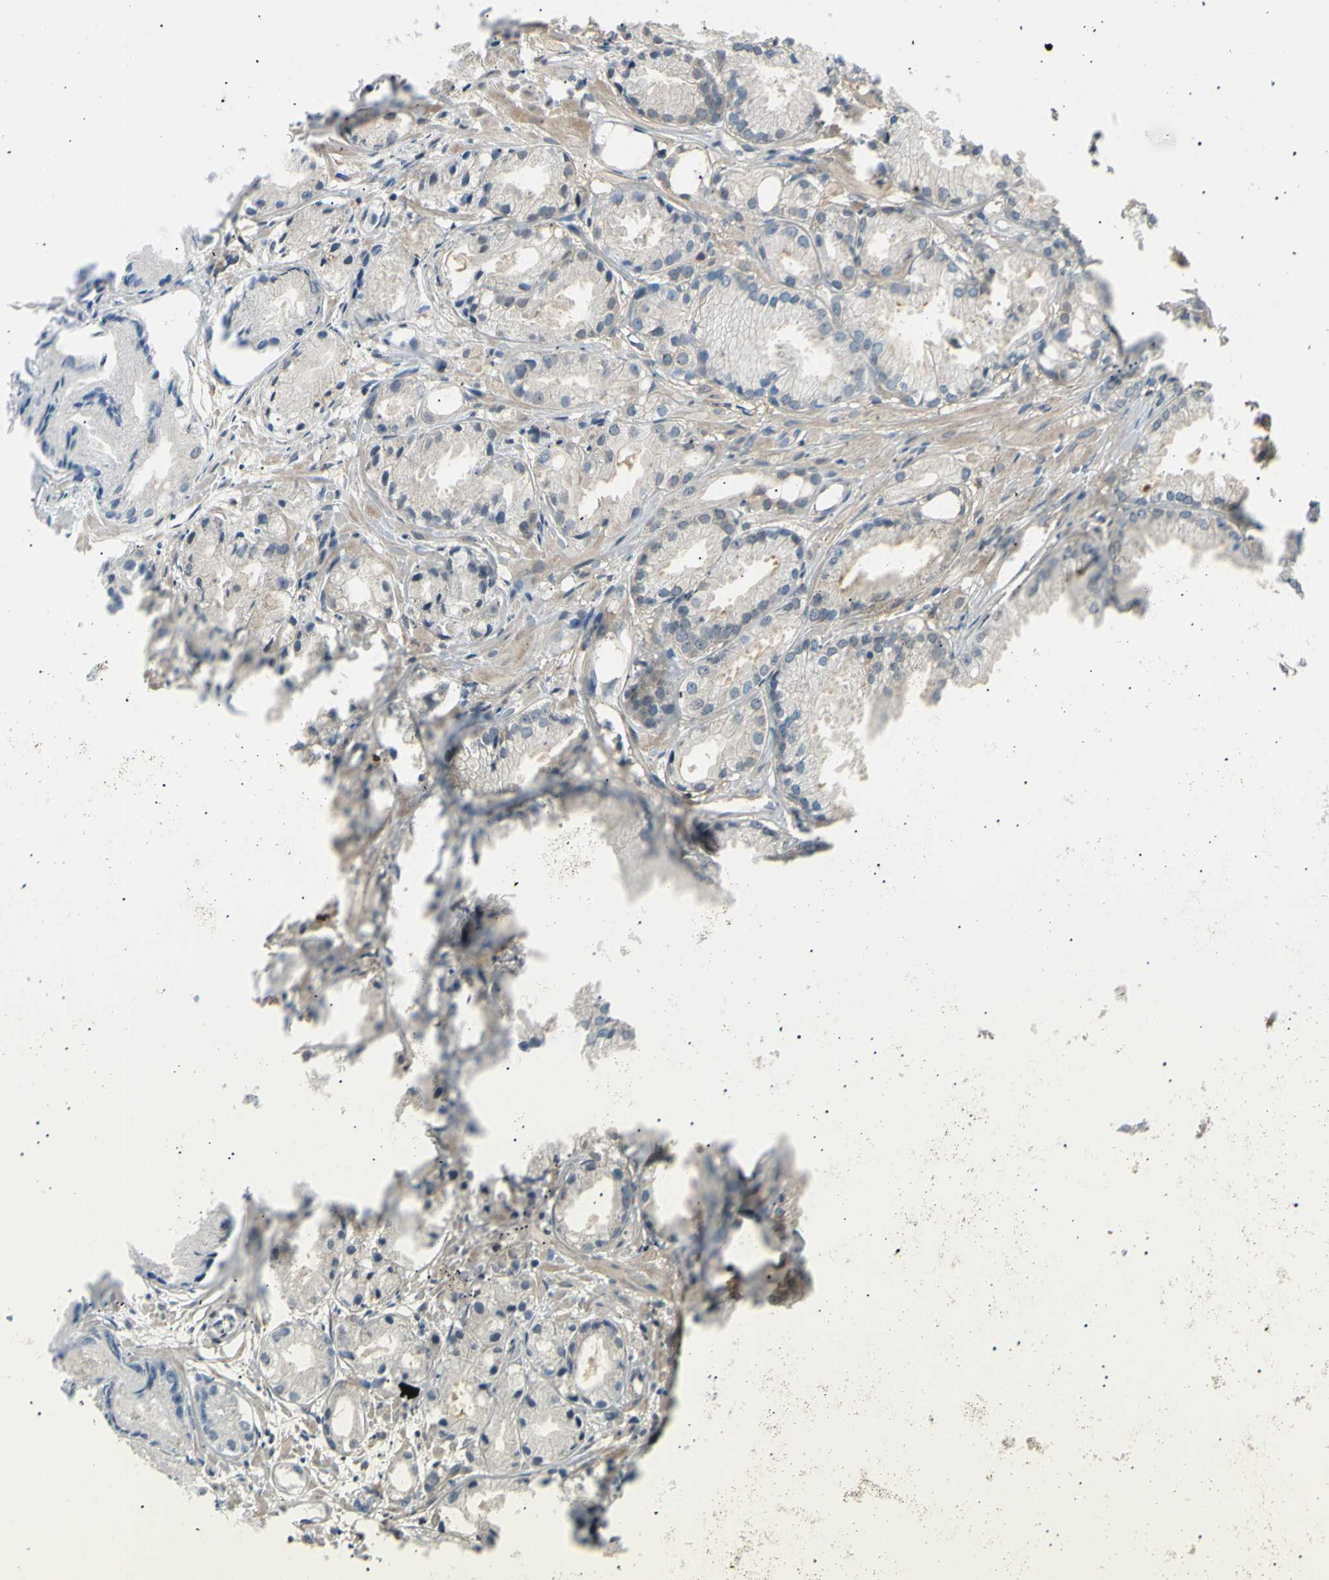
{"staining": {"intensity": "weak", "quantity": "<25%", "location": "cytoplasmic/membranous"}, "tissue": "prostate cancer", "cell_type": "Tumor cells", "image_type": "cancer", "snomed": [{"axis": "morphology", "description": "Adenocarcinoma, Low grade"}, {"axis": "topography", "description": "Prostate"}], "caption": "An image of human prostate cancer is negative for staining in tumor cells.", "gene": "LHPP", "patient": {"sex": "male", "age": 72}}